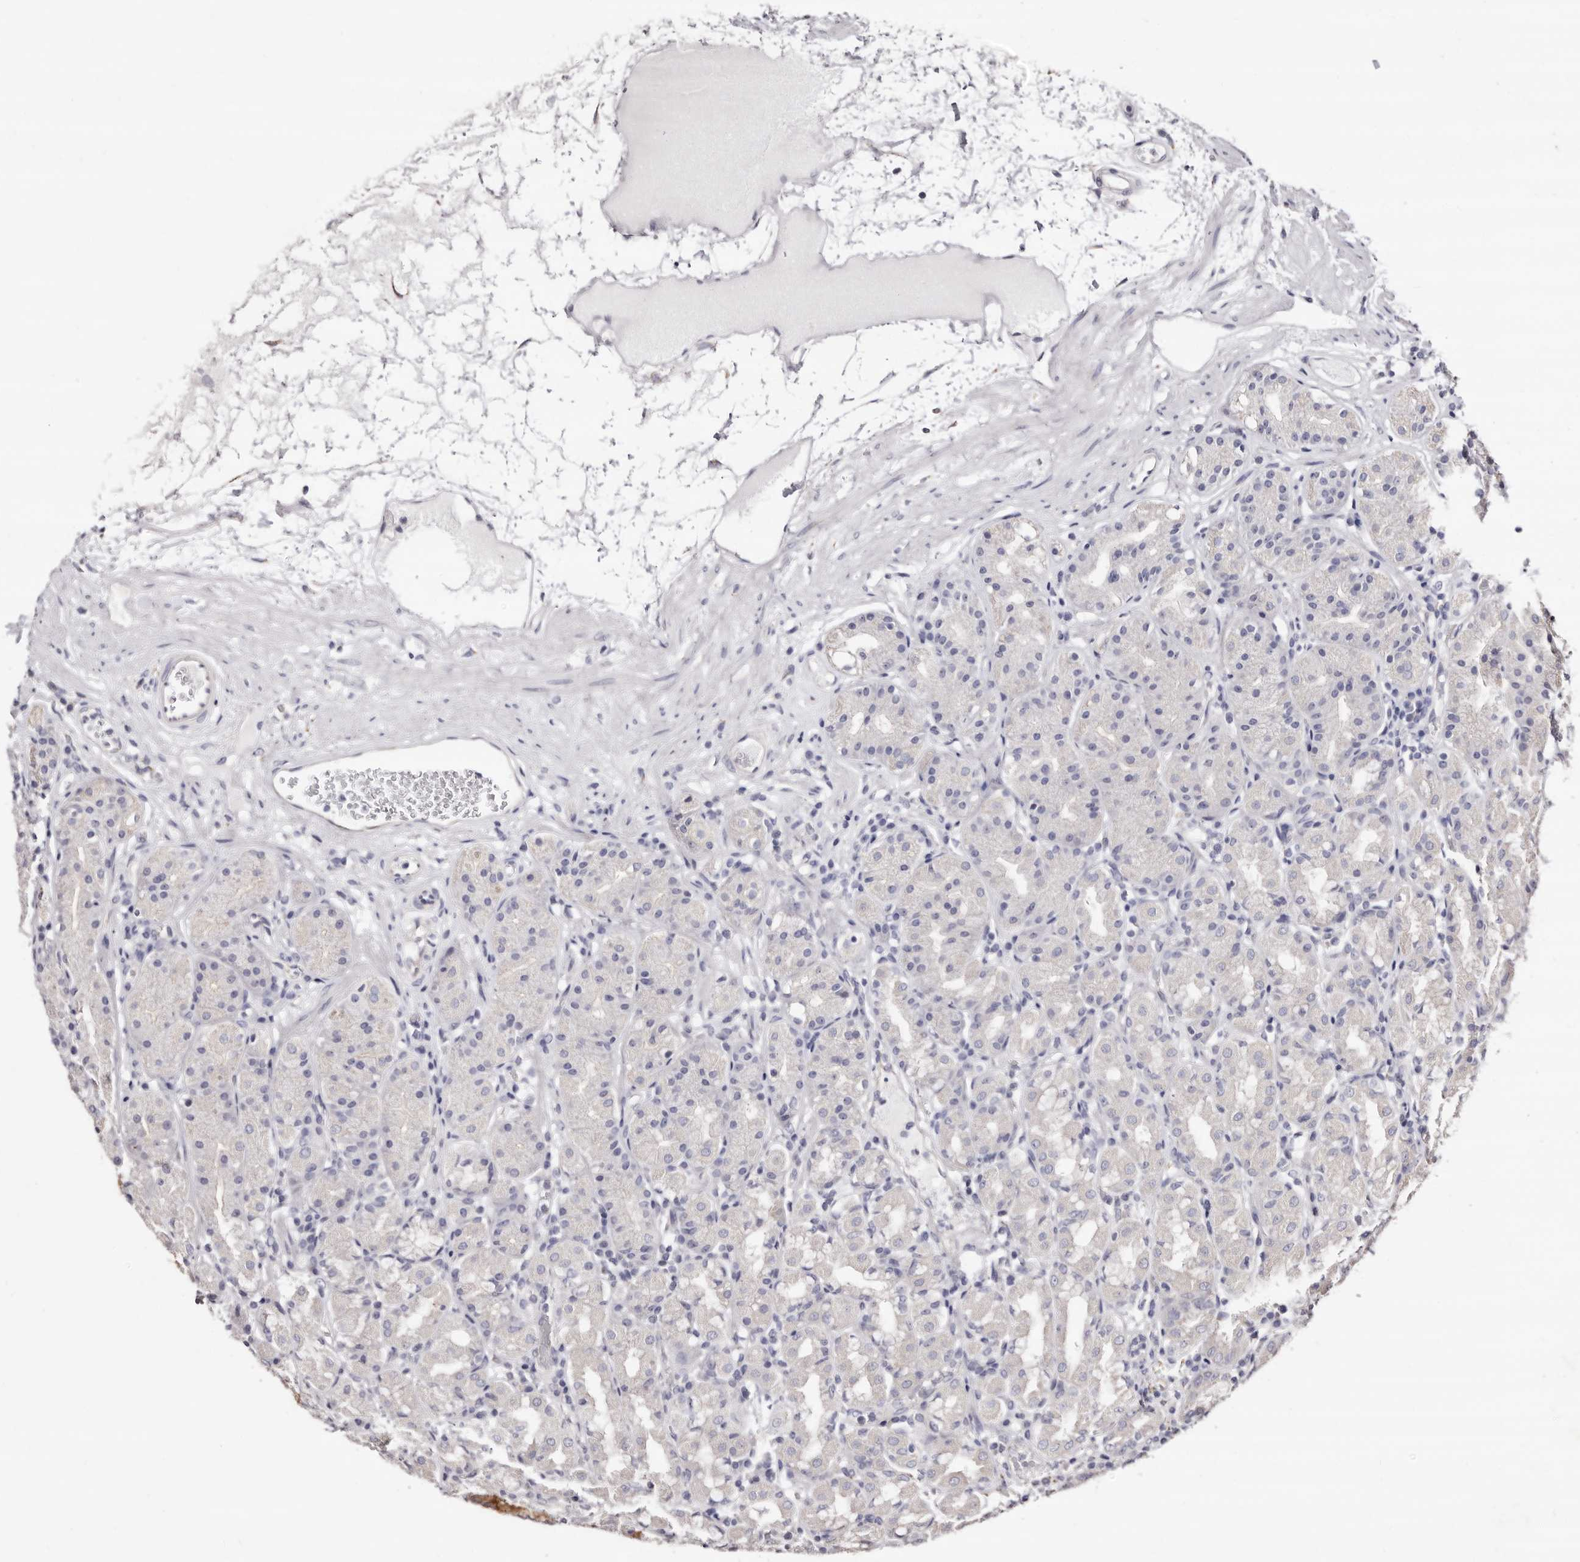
{"staining": {"intensity": "negative", "quantity": "none", "location": "none"}, "tissue": "stomach", "cell_type": "Glandular cells", "image_type": "normal", "snomed": [{"axis": "morphology", "description": "Normal tissue, NOS"}, {"axis": "topography", "description": "Stomach, lower"}], "caption": "Immunohistochemistry (IHC) of unremarkable human stomach displays no positivity in glandular cells.", "gene": "LUZP1", "patient": {"sex": "female", "age": 56}}